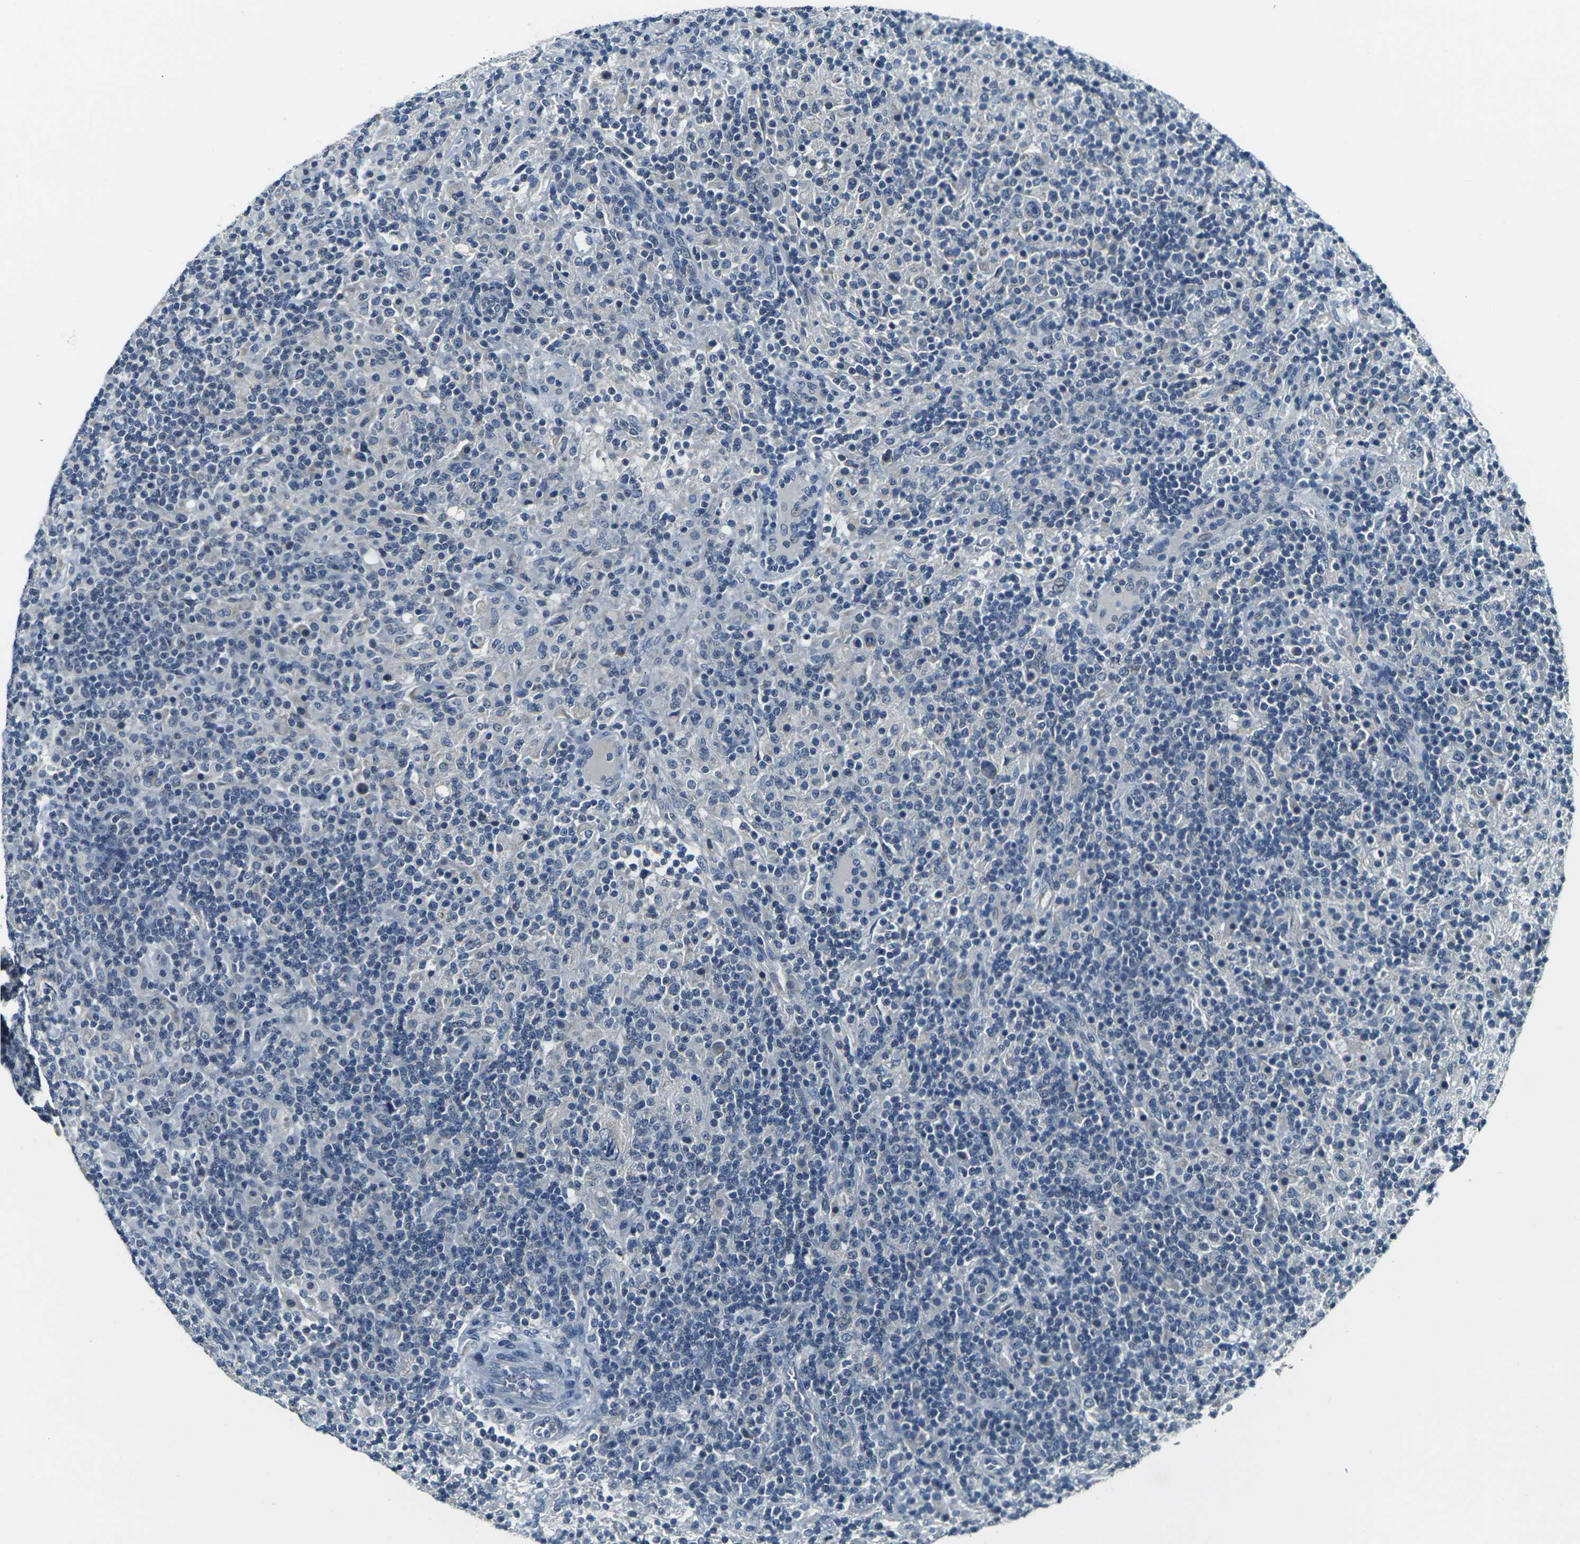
{"staining": {"intensity": "negative", "quantity": "none", "location": "none"}, "tissue": "lymphoma", "cell_type": "Tumor cells", "image_type": "cancer", "snomed": [{"axis": "morphology", "description": "Hodgkin's disease, NOS"}, {"axis": "topography", "description": "Lymph node"}], "caption": "Immunohistochemical staining of lymphoma demonstrates no significant positivity in tumor cells.", "gene": "SHISAL2B", "patient": {"sex": "male", "age": 70}}